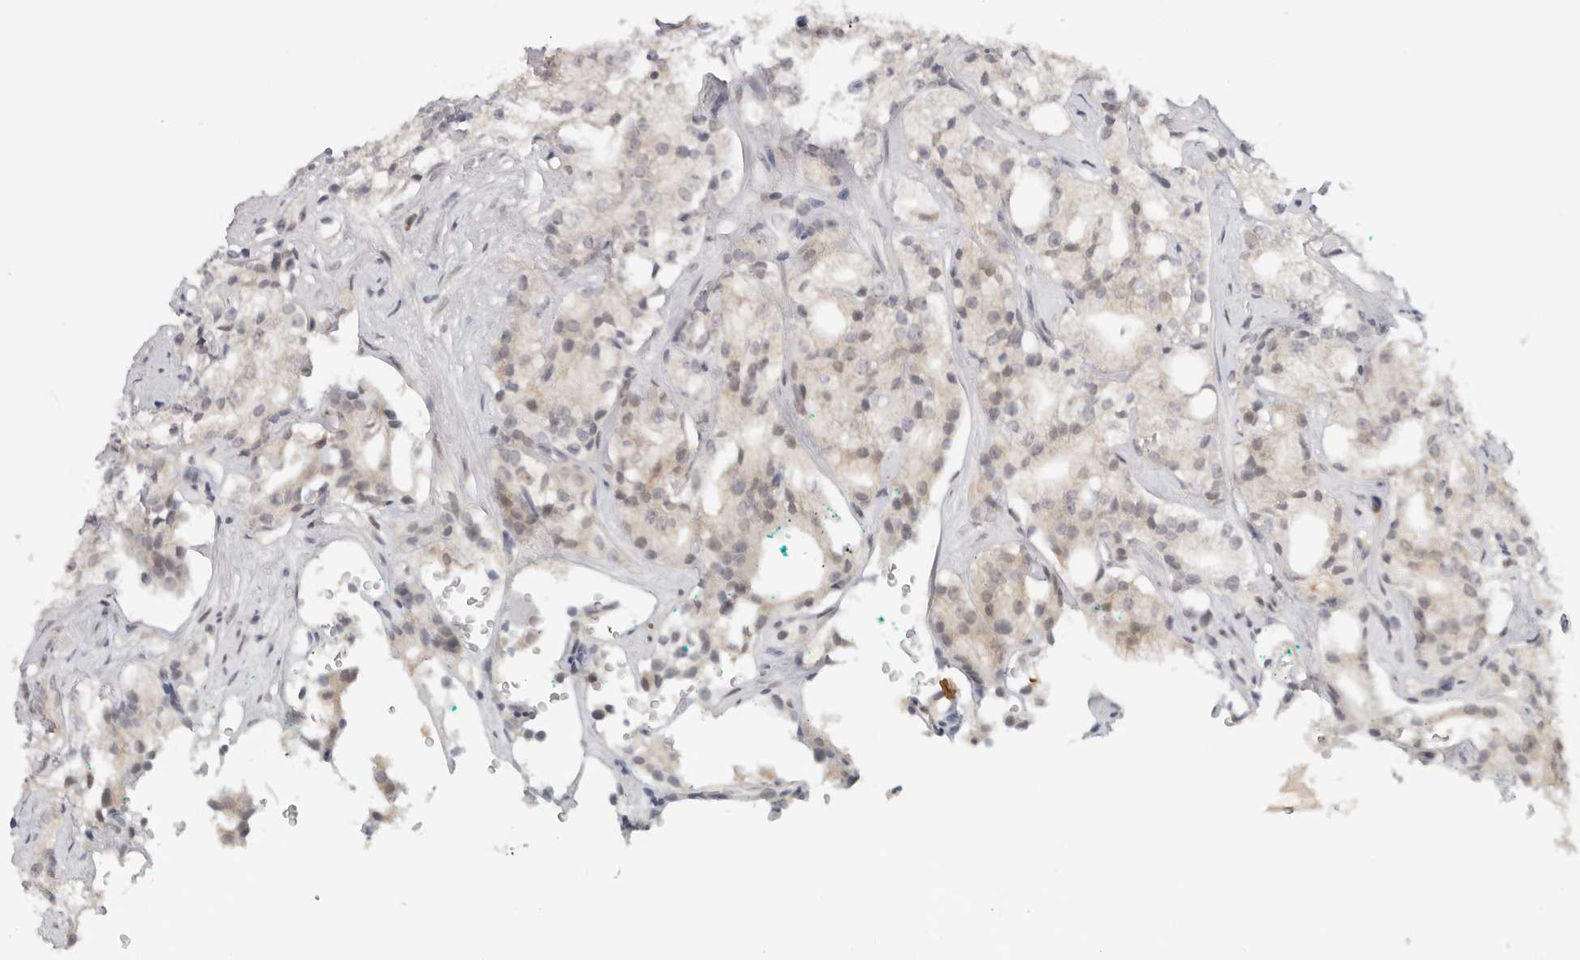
{"staining": {"intensity": "weak", "quantity": "<25%", "location": "nuclear"}, "tissue": "prostate cancer", "cell_type": "Tumor cells", "image_type": "cancer", "snomed": [{"axis": "morphology", "description": "Adenocarcinoma, High grade"}, {"axis": "topography", "description": "Prostate"}], "caption": "High magnification brightfield microscopy of prostate adenocarcinoma (high-grade) stained with DAB (3,3'-diaminobenzidine) (brown) and counterstained with hematoxylin (blue): tumor cells show no significant expression.", "gene": "LARP7", "patient": {"sex": "male", "age": 64}}